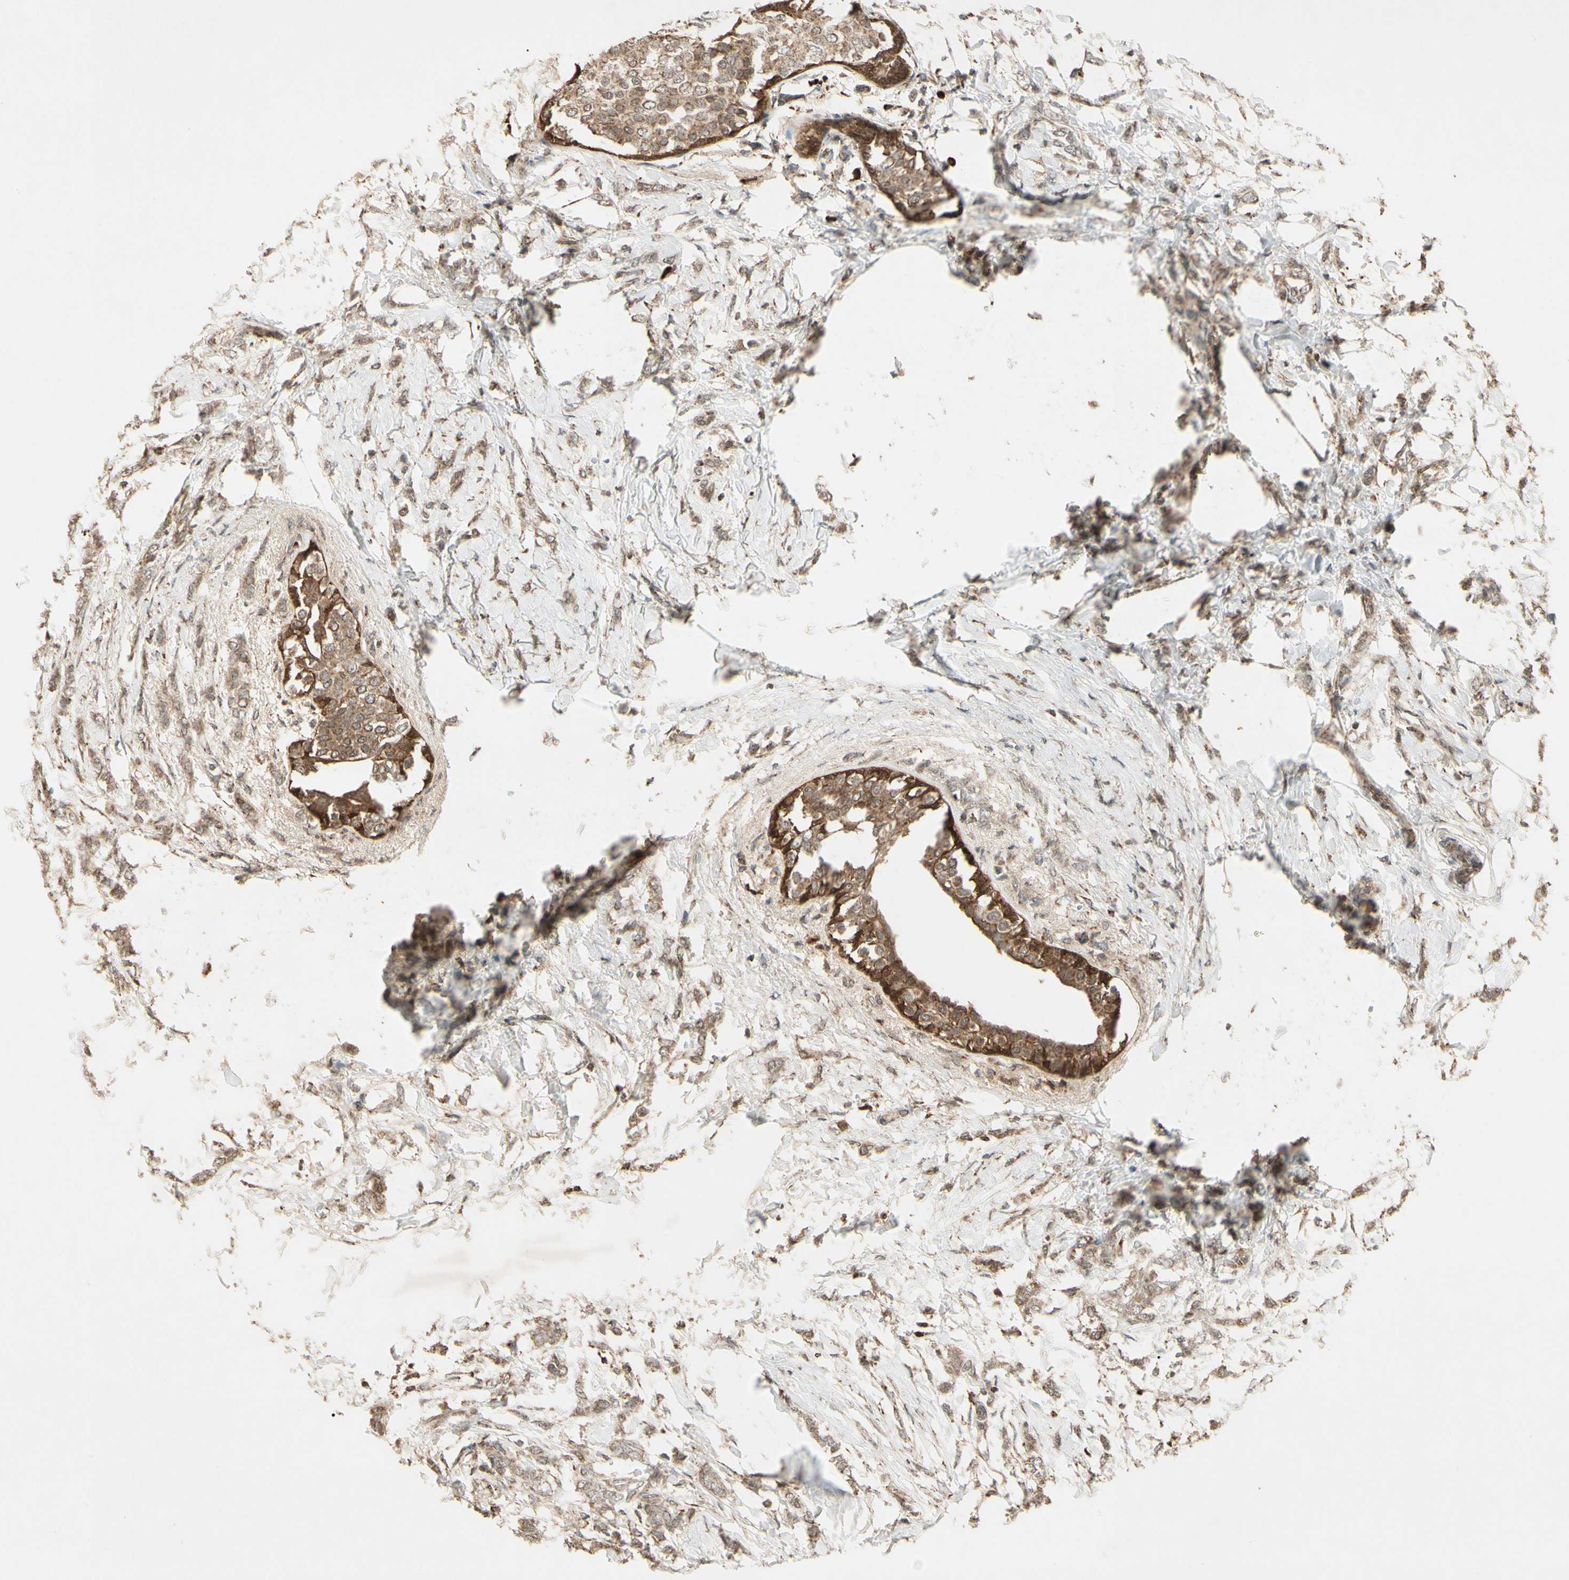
{"staining": {"intensity": "moderate", "quantity": ">75%", "location": "cytoplasmic/membranous"}, "tissue": "breast cancer", "cell_type": "Tumor cells", "image_type": "cancer", "snomed": [{"axis": "morphology", "description": "Lobular carcinoma, in situ"}, {"axis": "morphology", "description": "Lobular carcinoma"}, {"axis": "topography", "description": "Breast"}], "caption": "Brown immunohistochemical staining in human breast cancer displays moderate cytoplasmic/membranous staining in approximately >75% of tumor cells. (DAB IHC with brightfield microscopy, high magnification).", "gene": "PRDX5", "patient": {"sex": "female", "age": 41}}